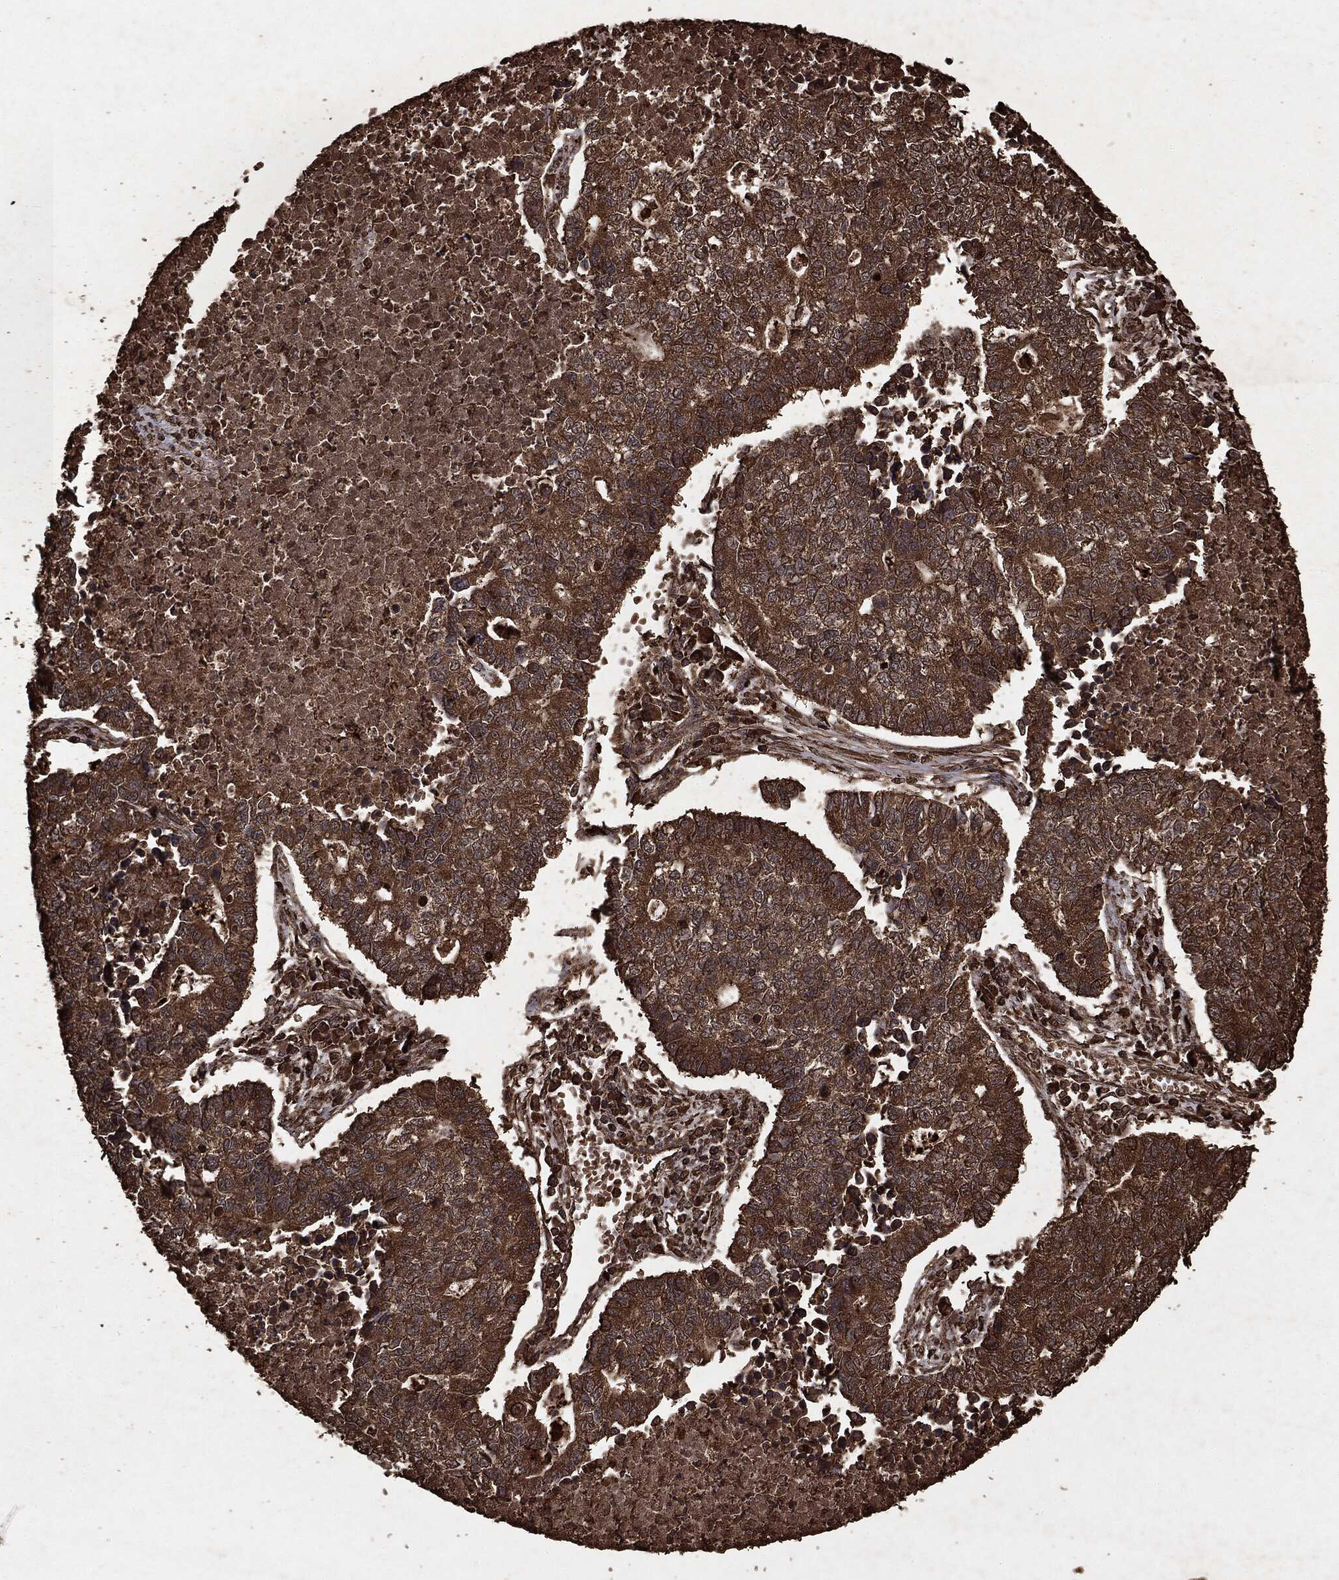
{"staining": {"intensity": "moderate", "quantity": ">75%", "location": "cytoplasmic/membranous"}, "tissue": "lung cancer", "cell_type": "Tumor cells", "image_type": "cancer", "snomed": [{"axis": "morphology", "description": "Adenocarcinoma, NOS"}, {"axis": "topography", "description": "Lung"}], "caption": "Approximately >75% of tumor cells in lung cancer (adenocarcinoma) exhibit moderate cytoplasmic/membranous protein positivity as visualized by brown immunohistochemical staining.", "gene": "ARAF", "patient": {"sex": "male", "age": 57}}